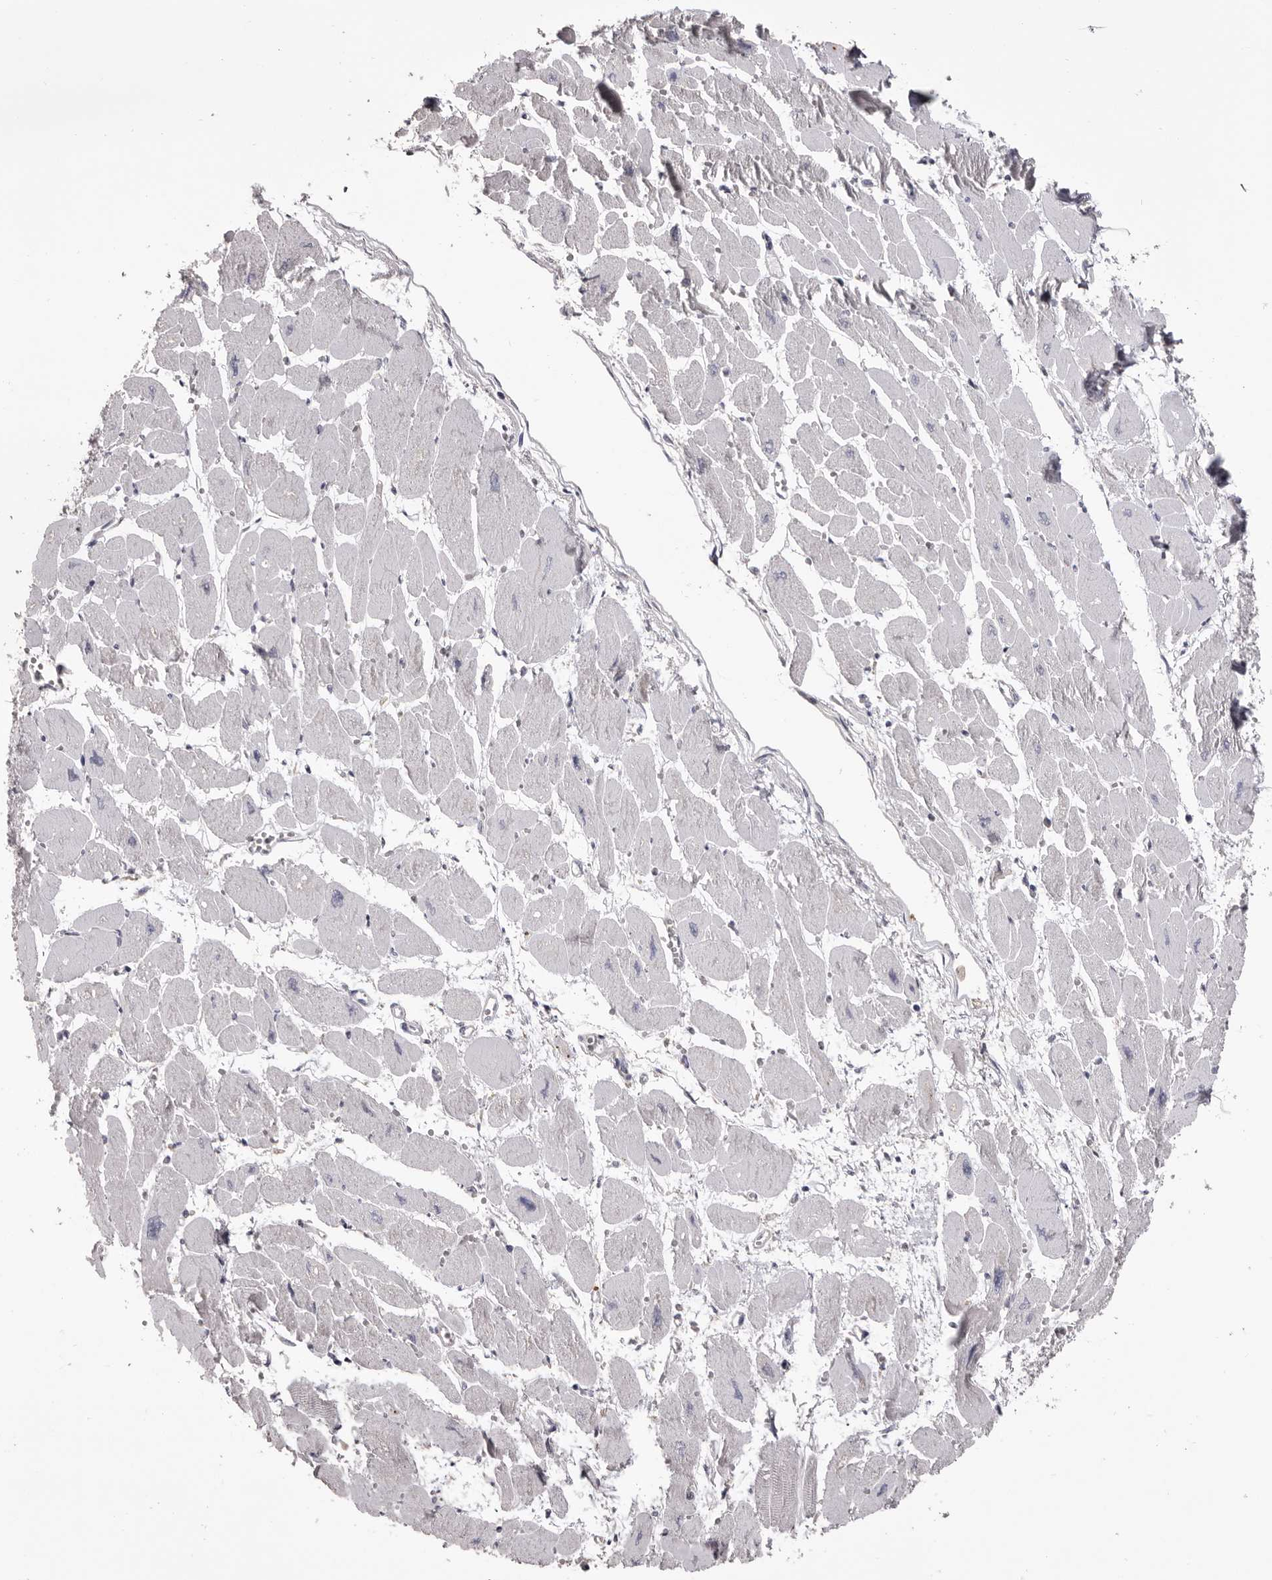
{"staining": {"intensity": "negative", "quantity": "none", "location": "none"}, "tissue": "heart muscle", "cell_type": "Cardiomyocytes", "image_type": "normal", "snomed": [{"axis": "morphology", "description": "Normal tissue, NOS"}, {"axis": "topography", "description": "Heart"}], "caption": "Micrograph shows no protein positivity in cardiomyocytes of normal heart muscle. (DAB immunohistochemistry with hematoxylin counter stain).", "gene": "PIGX", "patient": {"sex": "female", "age": 54}}